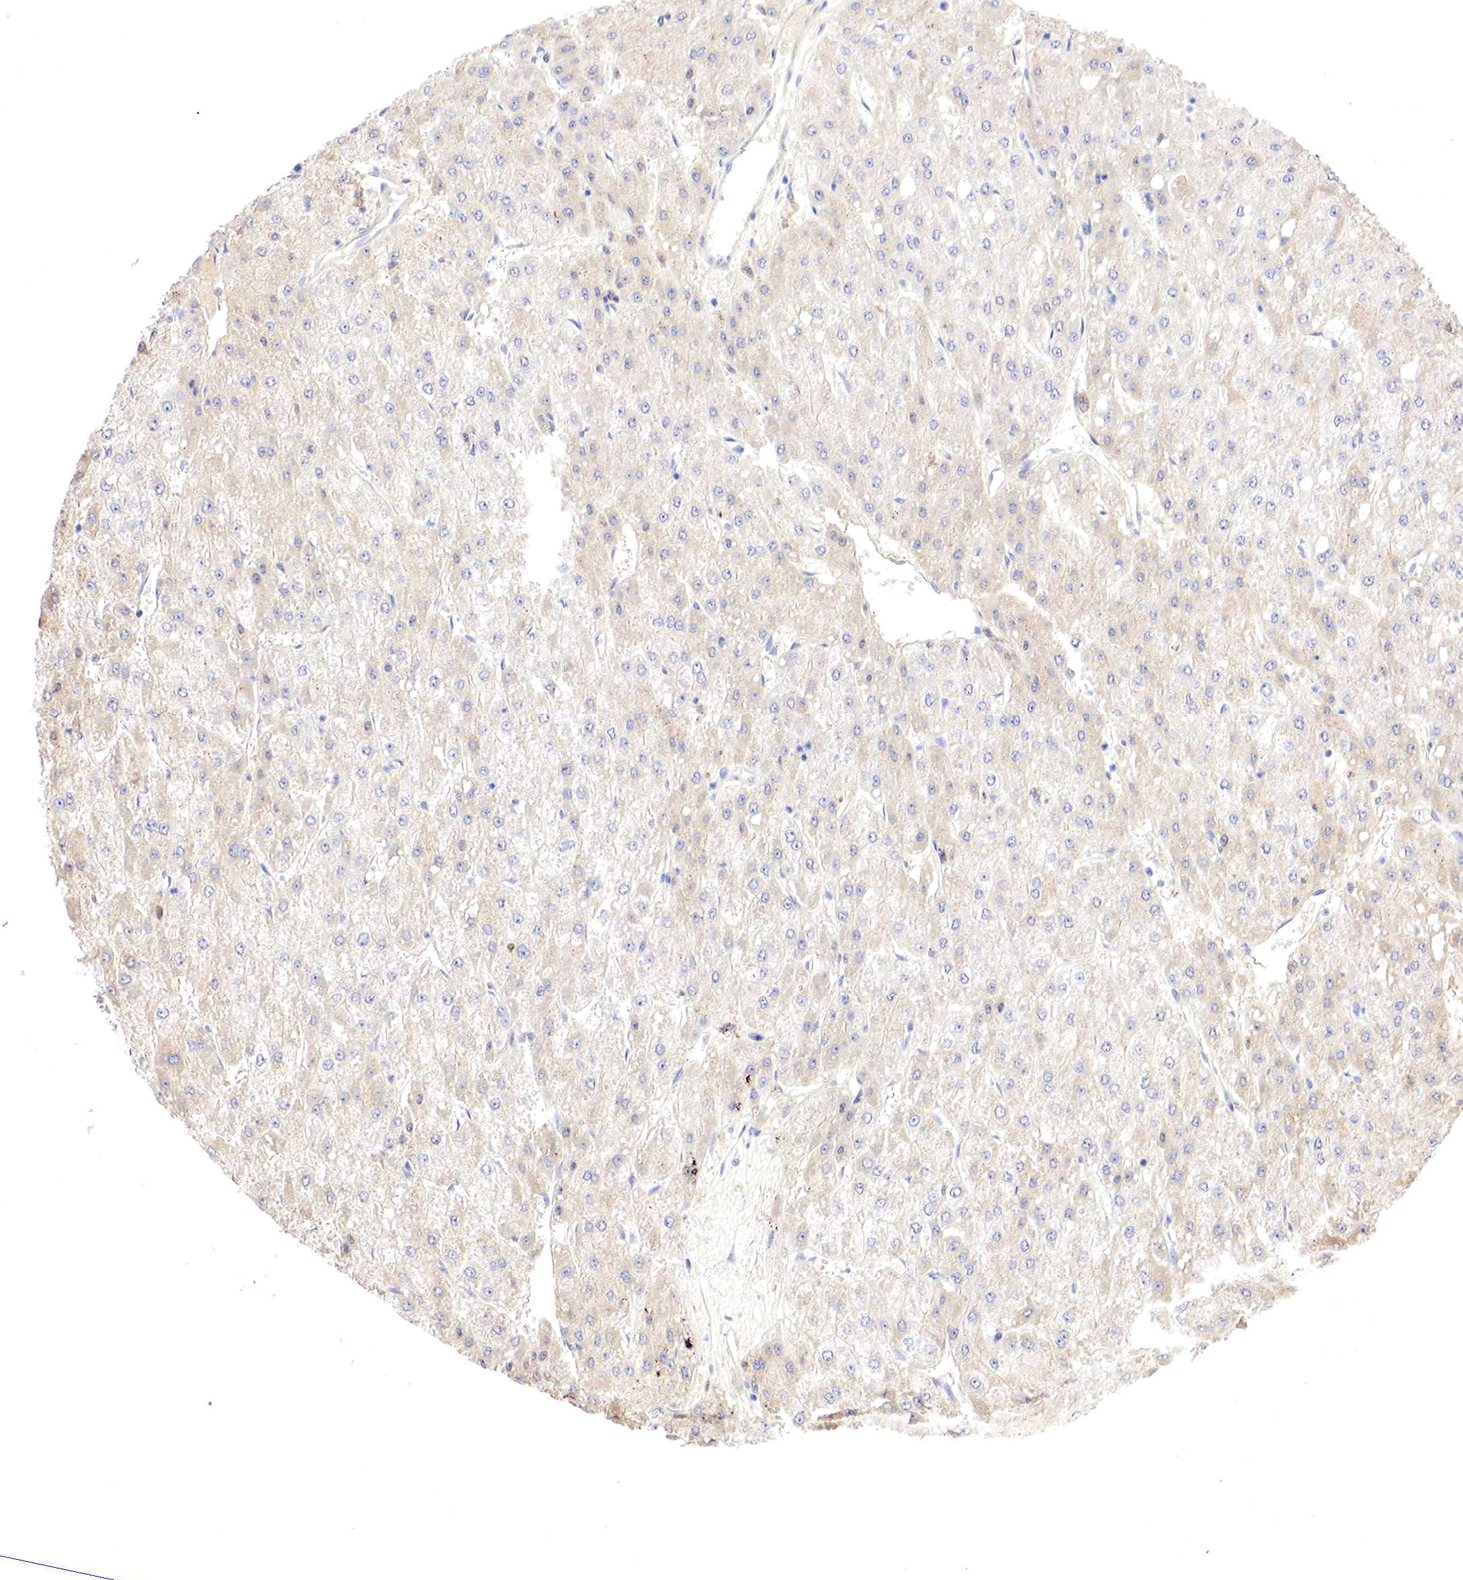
{"staining": {"intensity": "weak", "quantity": ">75%", "location": "cytoplasmic/membranous"}, "tissue": "liver cancer", "cell_type": "Tumor cells", "image_type": "cancer", "snomed": [{"axis": "morphology", "description": "Carcinoma, Hepatocellular, NOS"}, {"axis": "topography", "description": "Liver"}], "caption": "Protein expression analysis of liver hepatocellular carcinoma exhibits weak cytoplasmic/membranous expression in about >75% of tumor cells.", "gene": "GATA1", "patient": {"sex": "female", "age": 52}}